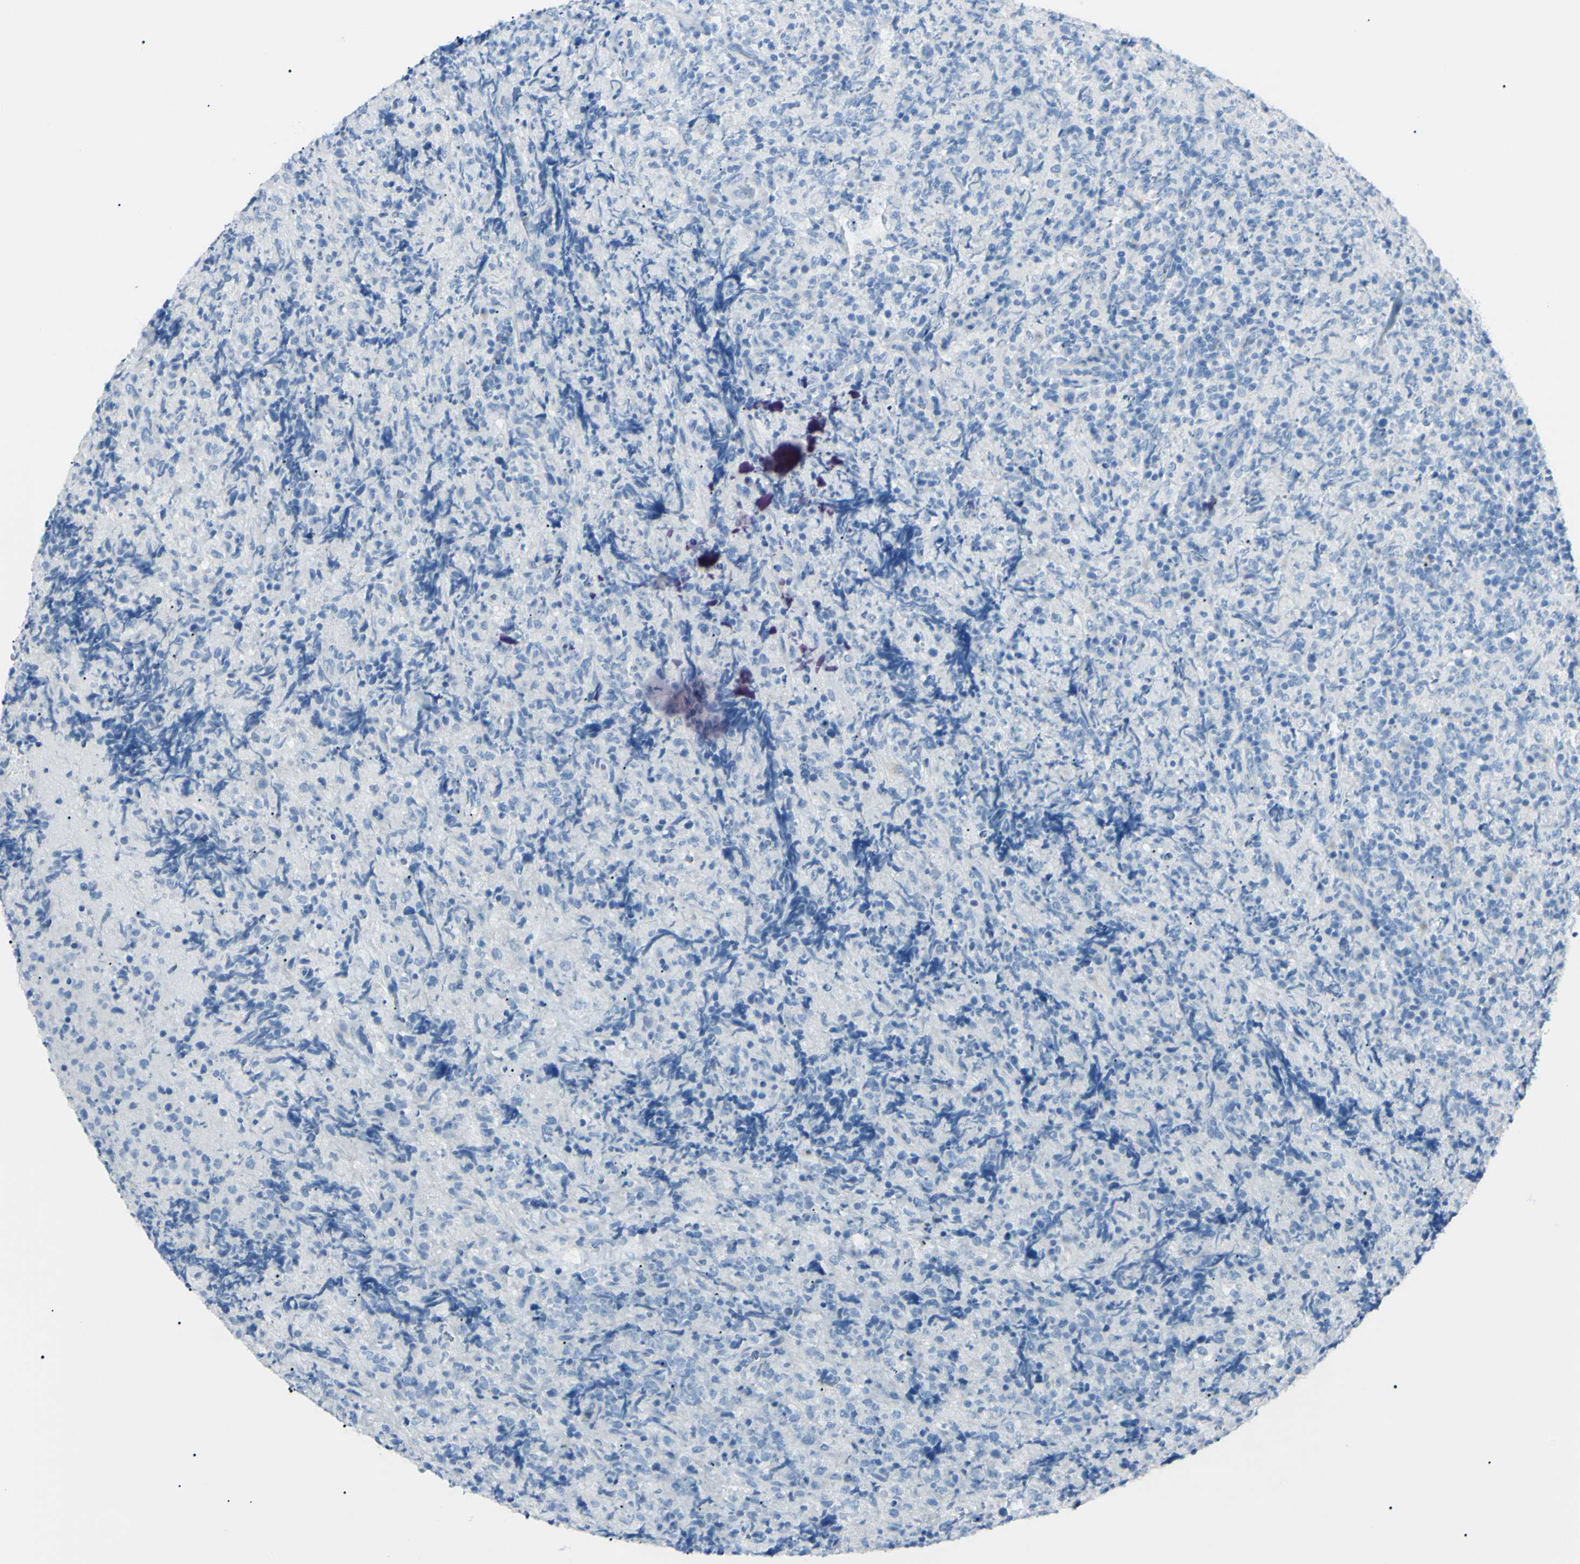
{"staining": {"intensity": "negative", "quantity": "none", "location": "none"}, "tissue": "lymphoma", "cell_type": "Tumor cells", "image_type": "cancer", "snomed": [{"axis": "morphology", "description": "Malignant lymphoma, non-Hodgkin's type, High grade"}, {"axis": "topography", "description": "Tonsil"}], "caption": "Immunohistochemistry (IHC) image of lymphoma stained for a protein (brown), which exhibits no expression in tumor cells.", "gene": "FOLH1", "patient": {"sex": "female", "age": 36}}